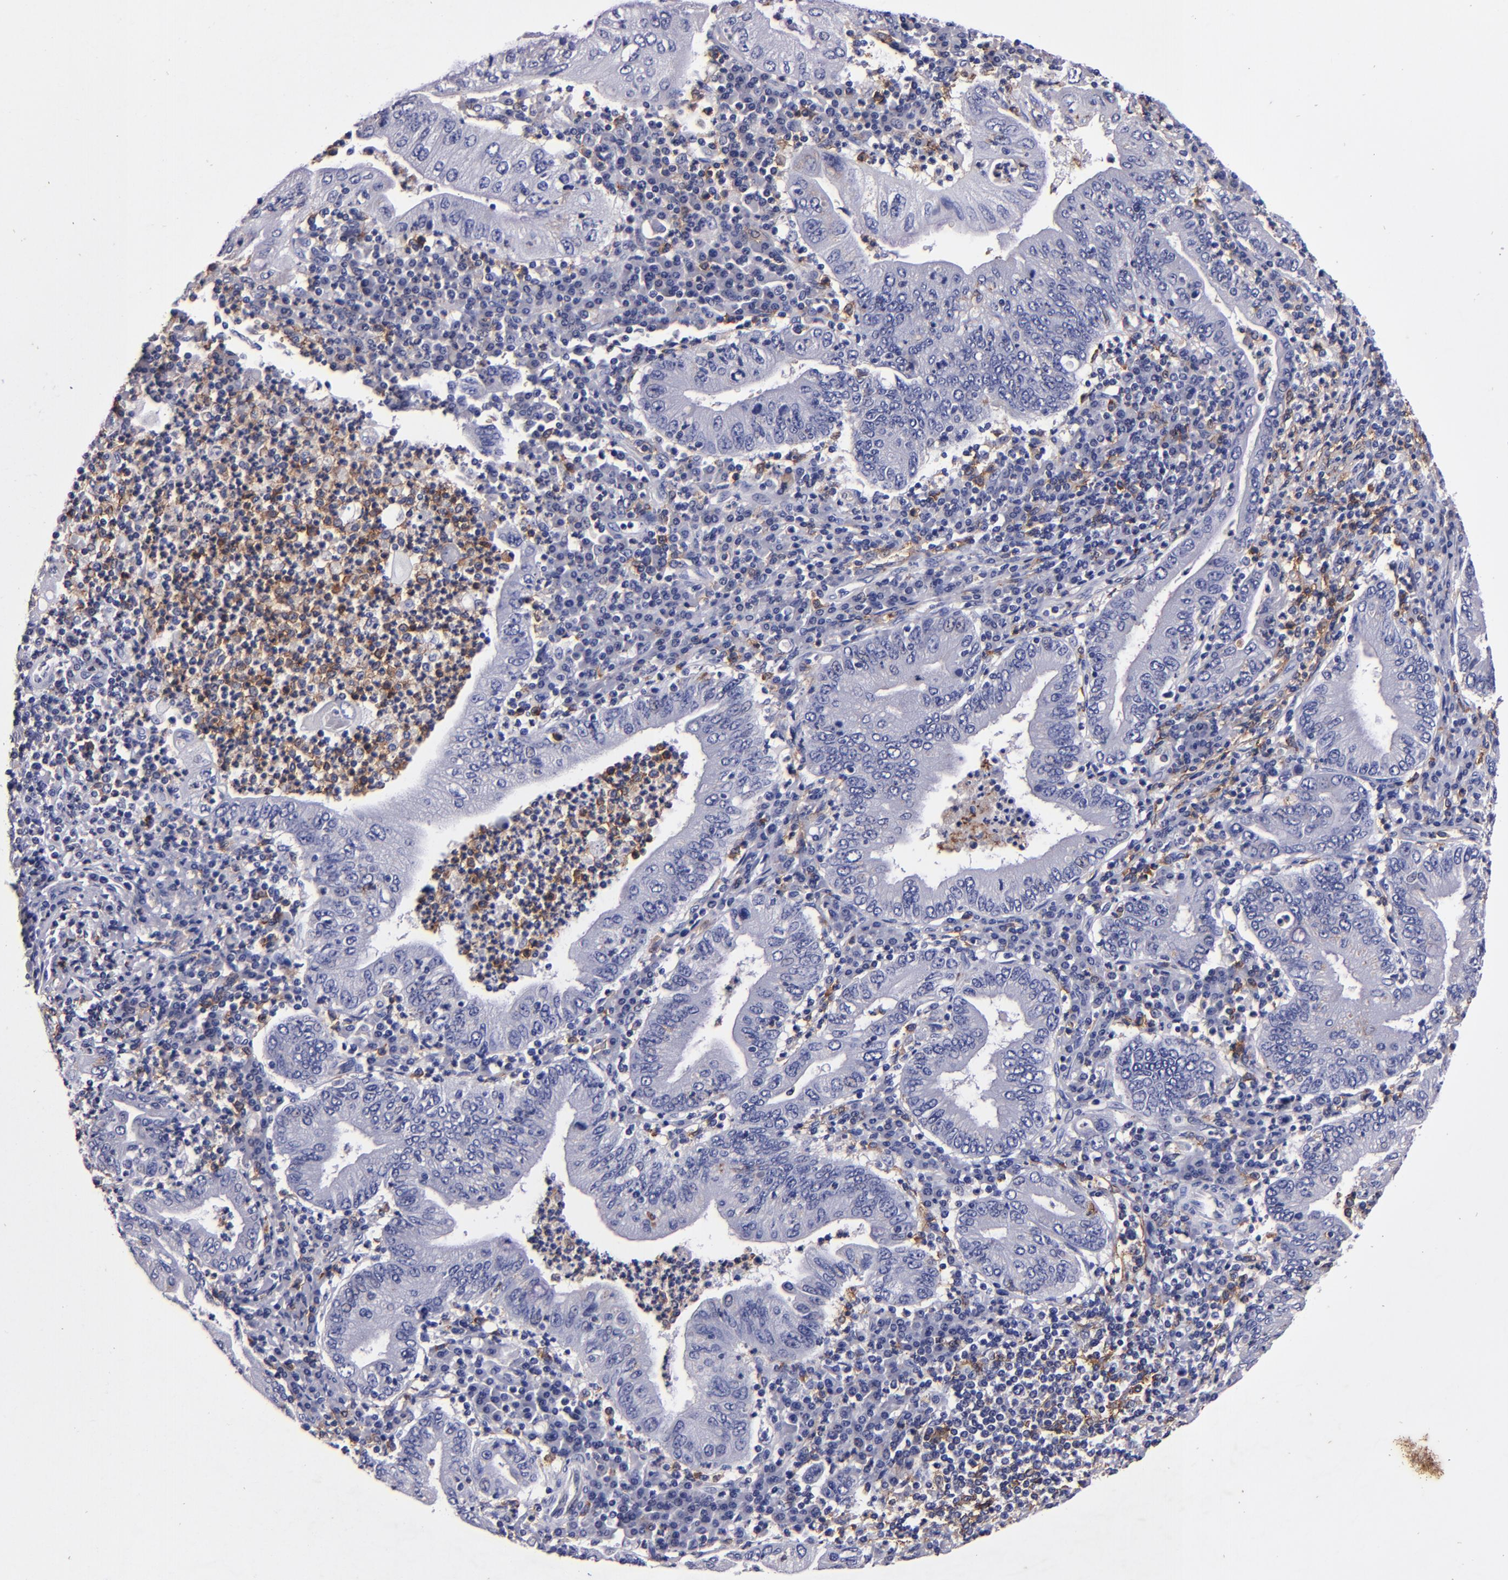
{"staining": {"intensity": "negative", "quantity": "none", "location": "none"}, "tissue": "stomach cancer", "cell_type": "Tumor cells", "image_type": "cancer", "snomed": [{"axis": "morphology", "description": "Normal tissue, NOS"}, {"axis": "morphology", "description": "Adenocarcinoma, NOS"}, {"axis": "topography", "description": "Esophagus"}, {"axis": "topography", "description": "Stomach, upper"}, {"axis": "topography", "description": "Peripheral nerve tissue"}], "caption": "Tumor cells are negative for brown protein staining in stomach cancer (adenocarcinoma). Nuclei are stained in blue.", "gene": "SIRPA", "patient": {"sex": "male", "age": 62}}